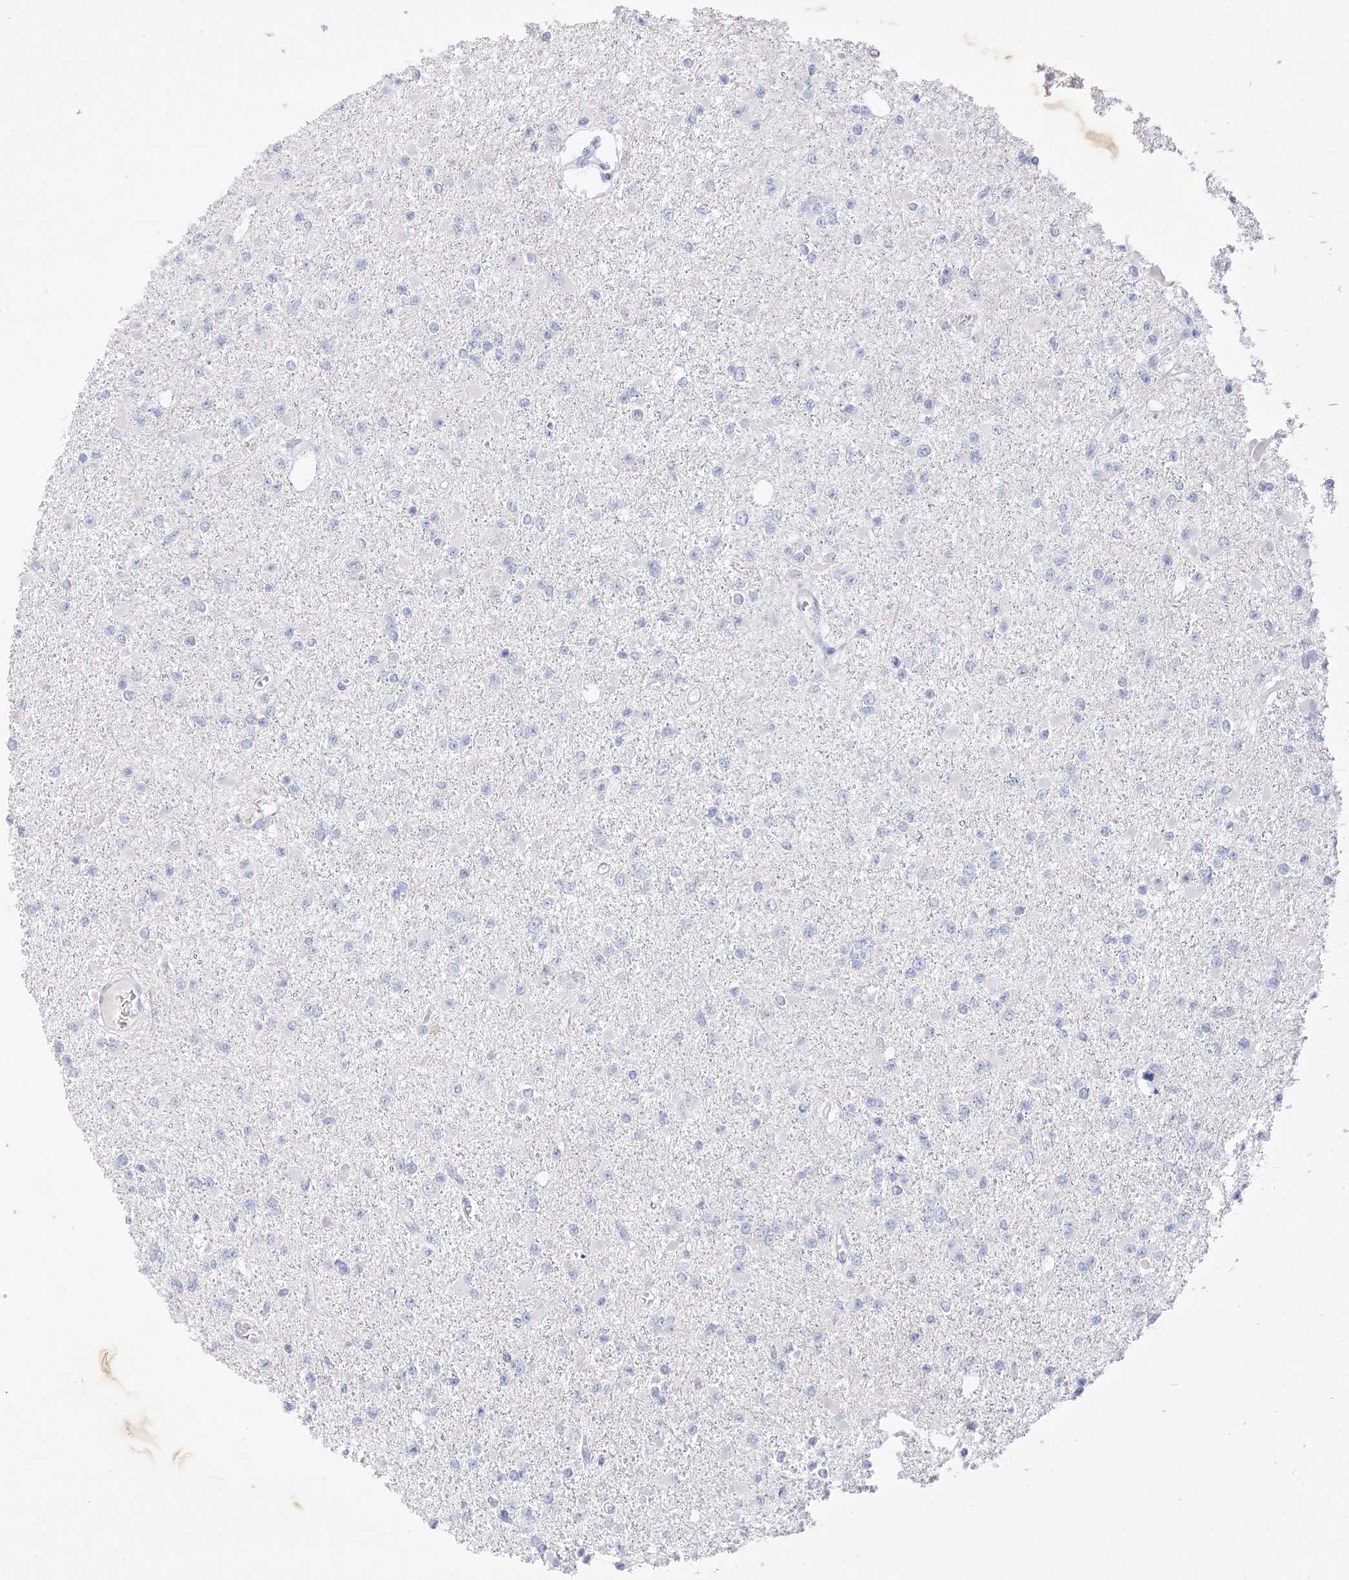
{"staining": {"intensity": "negative", "quantity": "none", "location": "none"}, "tissue": "glioma", "cell_type": "Tumor cells", "image_type": "cancer", "snomed": [{"axis": "morphology", "description": "Glioma, malignant, Low grade"}, {"axis": "topography", "description": "Brain"}], "caption": "An image of malignant glioma (low-grade) stained for a protein exhibits no brown staining in tumor cells. (Immunohistochemistry (ihc), brightfield microscopy, high magnification).", "gene": "MUC17", "patient": {"sex": "female", "age": 22}}